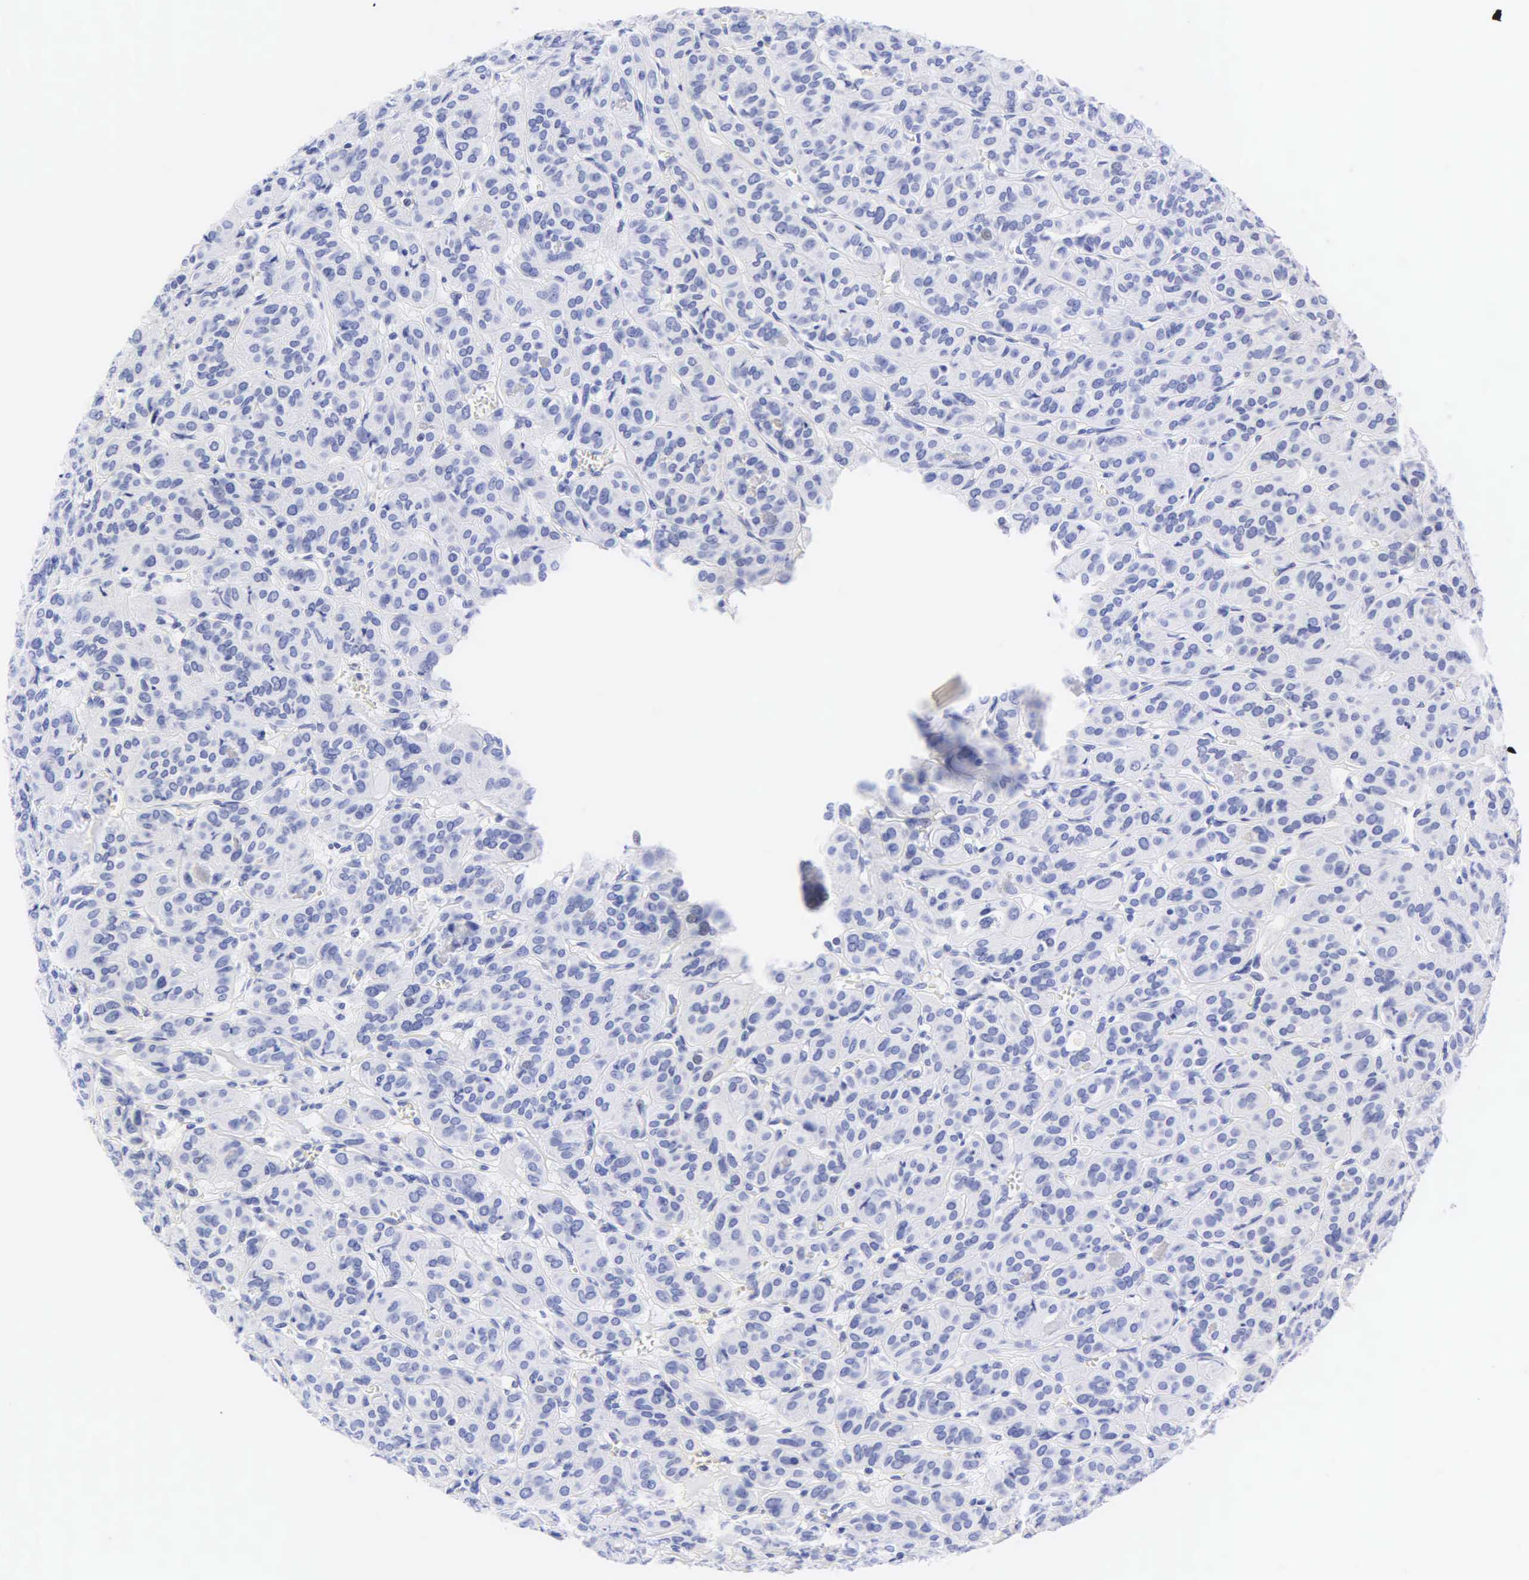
{"staining": {"intensity": "negative", "quantity": "none", "location": "none"}, "tissue": "thyroid cancer", "cell_type": "Tumor cells", "image_type": "cancer", "snomed": [{"axis": "morphology", "description": "Follicular adenoma carcinoma, NOS"}, {"axis": "topography", "description": "Thyroid gland"}], "caption": "Human thyroid cancer stained for a protein using immunohistochemistry shows no expression in tumor cells.", "gene": "DES", "patient": {"sex": "female", "age": 71}}